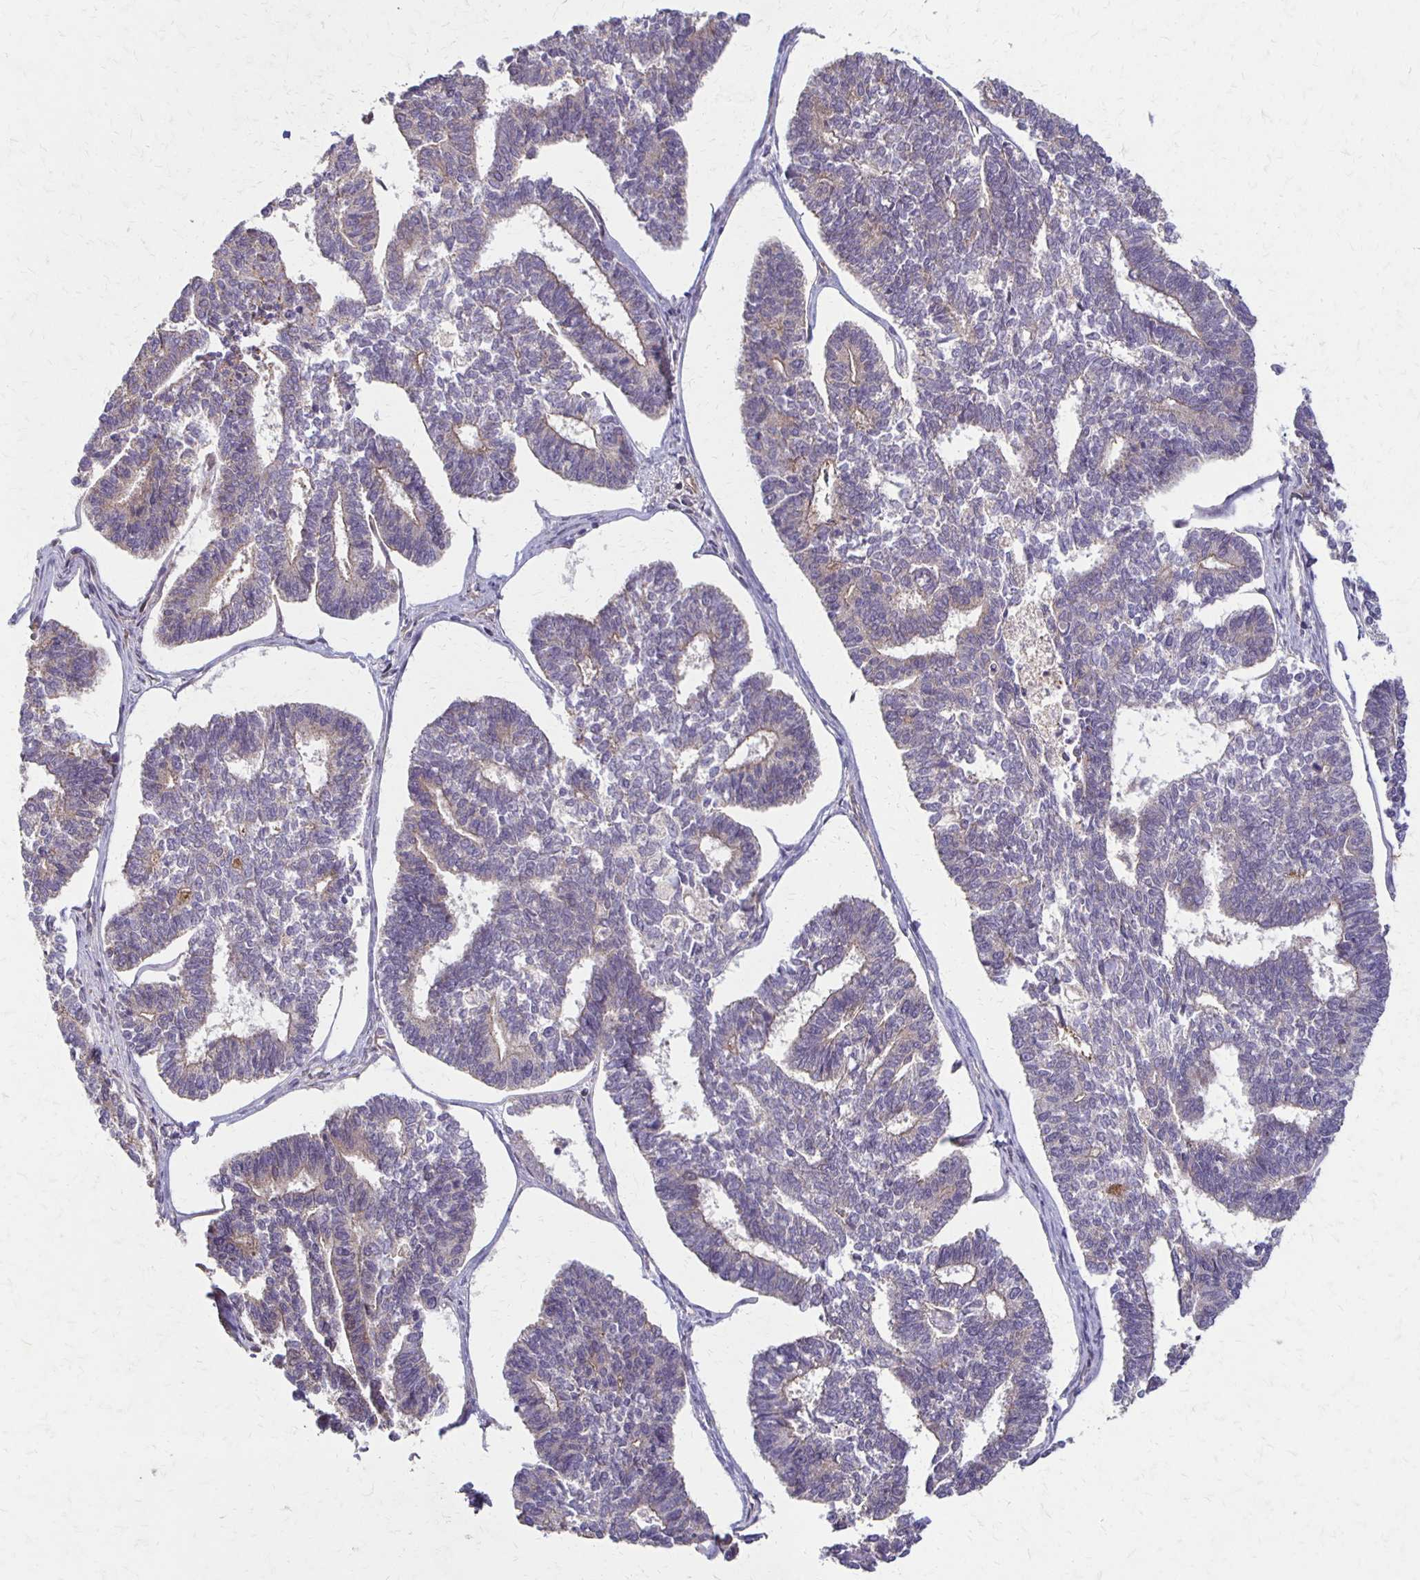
{"staining": {"intensity": "weak", "quantity": "<25%", "location": "cytoplasmic/membranous"}, "tissue": "endometrial cancer", "cell_type": "Tumor cells", "image_type": "cancer", "snomed": [{"axis": "morphology", "description": "Adenocarcinoma, NOS"}, {"axis": "topography", "description": "Endometrium"}], "caption": "An immunohistochemistry histopathology image of adenocarcinoma (endometrial) is shown. There is no staining in tumor cells of adenocarcinoma (endometrial).", "gene": "EIF4EBP2", "patient": {"sex": "female", "age": 70}}